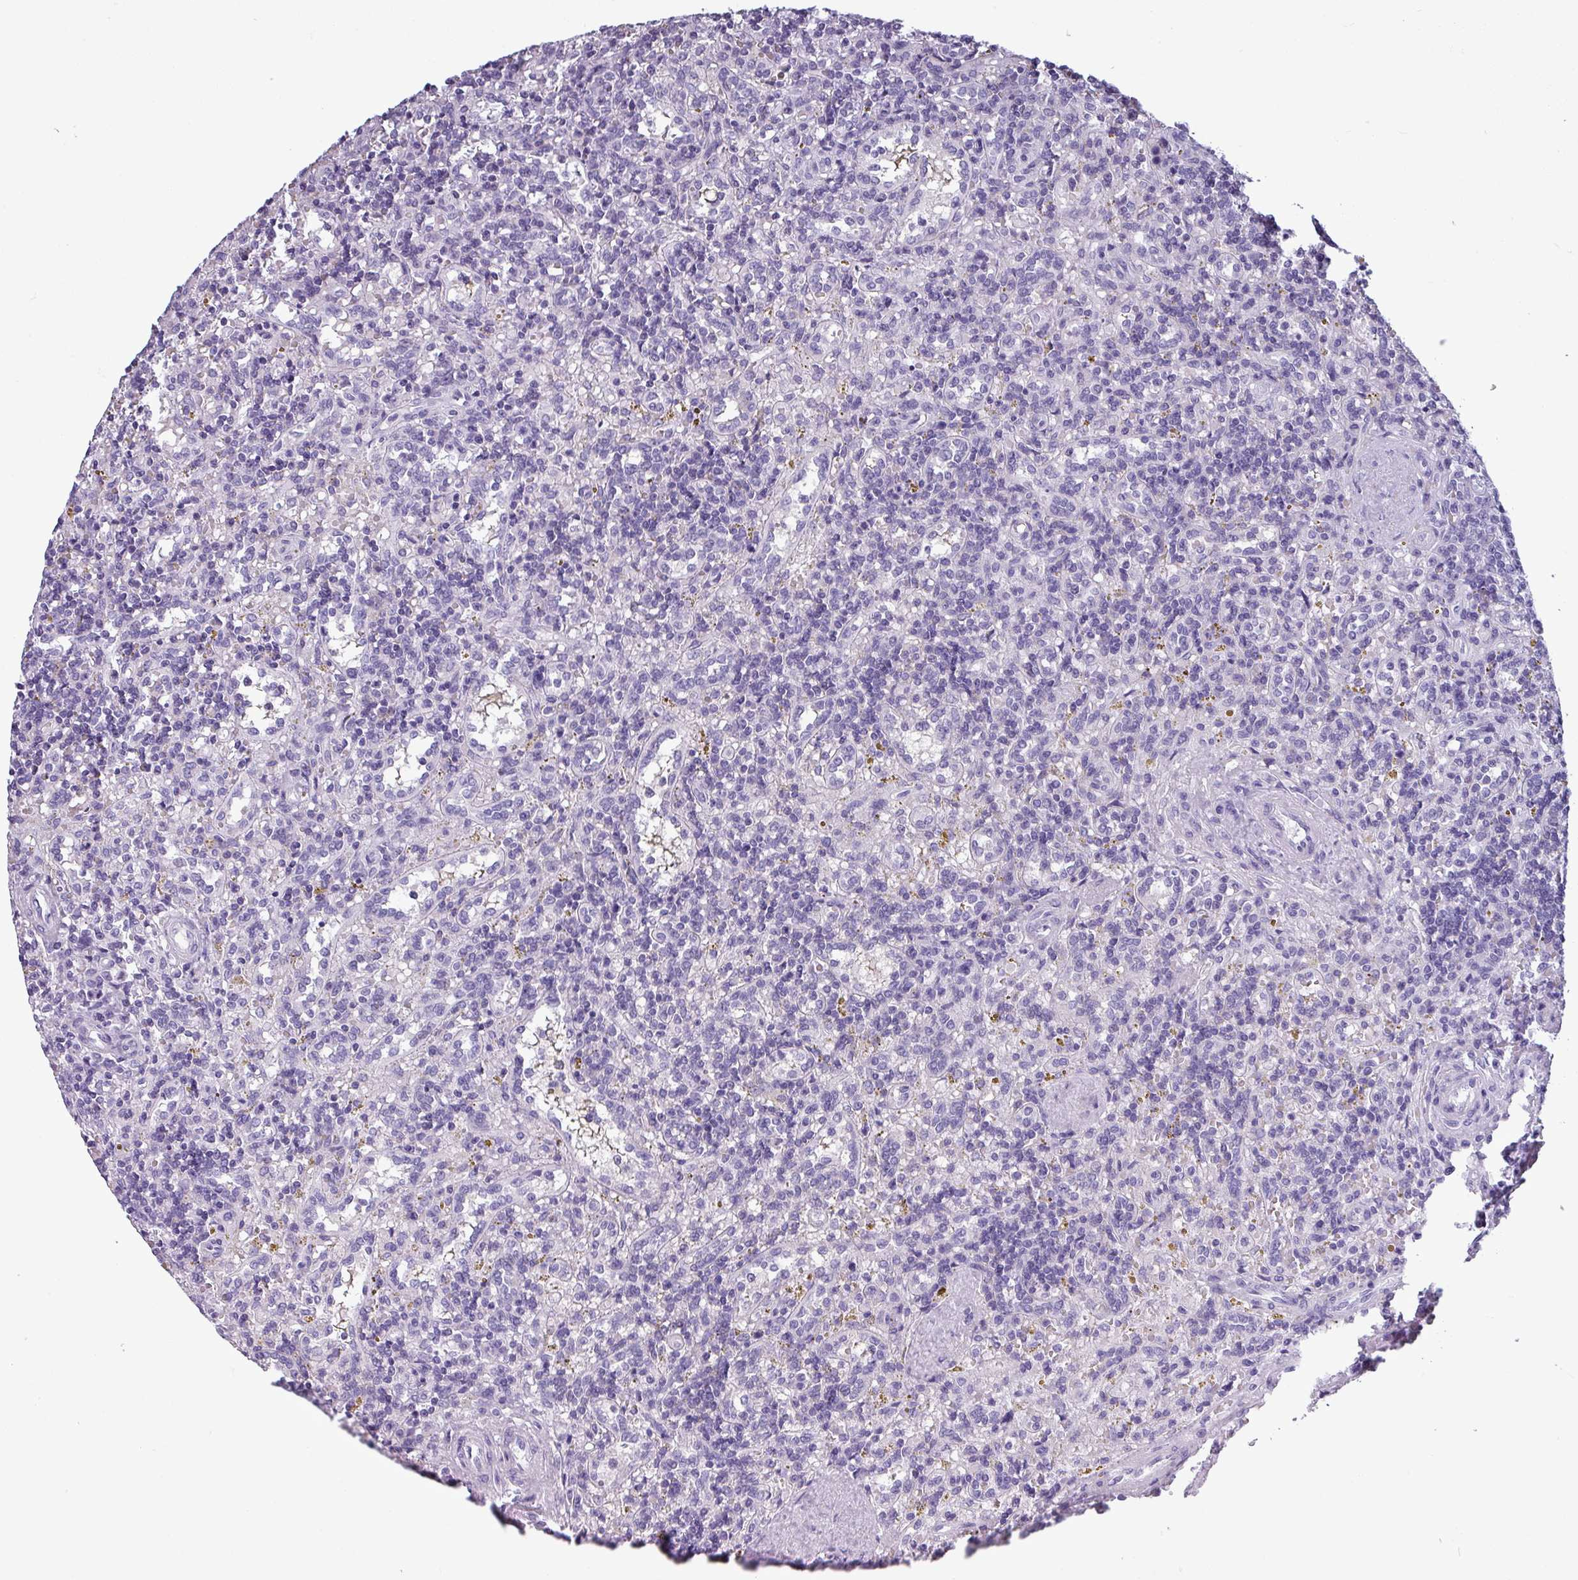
{"staining": {"intensity": "negative", "quantity": "none", "location": "none"}, "tissue": "lymphoma", "cell_type": "Tumor cells", "image_type": "cancer", "snomed": [{"axis": "morphology", "description": "Malignant lymphoma, non-Hodgkin's type, Low grade"}, {"axis": "topography", "description": "Spleen"}], "caption": "An image of lymphoma stained for a protein shows no brown staining in tumor cells. (IHC, brightfield microscopy, high magnification).", "gene": "SRGAP1", "patient": {"sex": "male", "age": 67}}